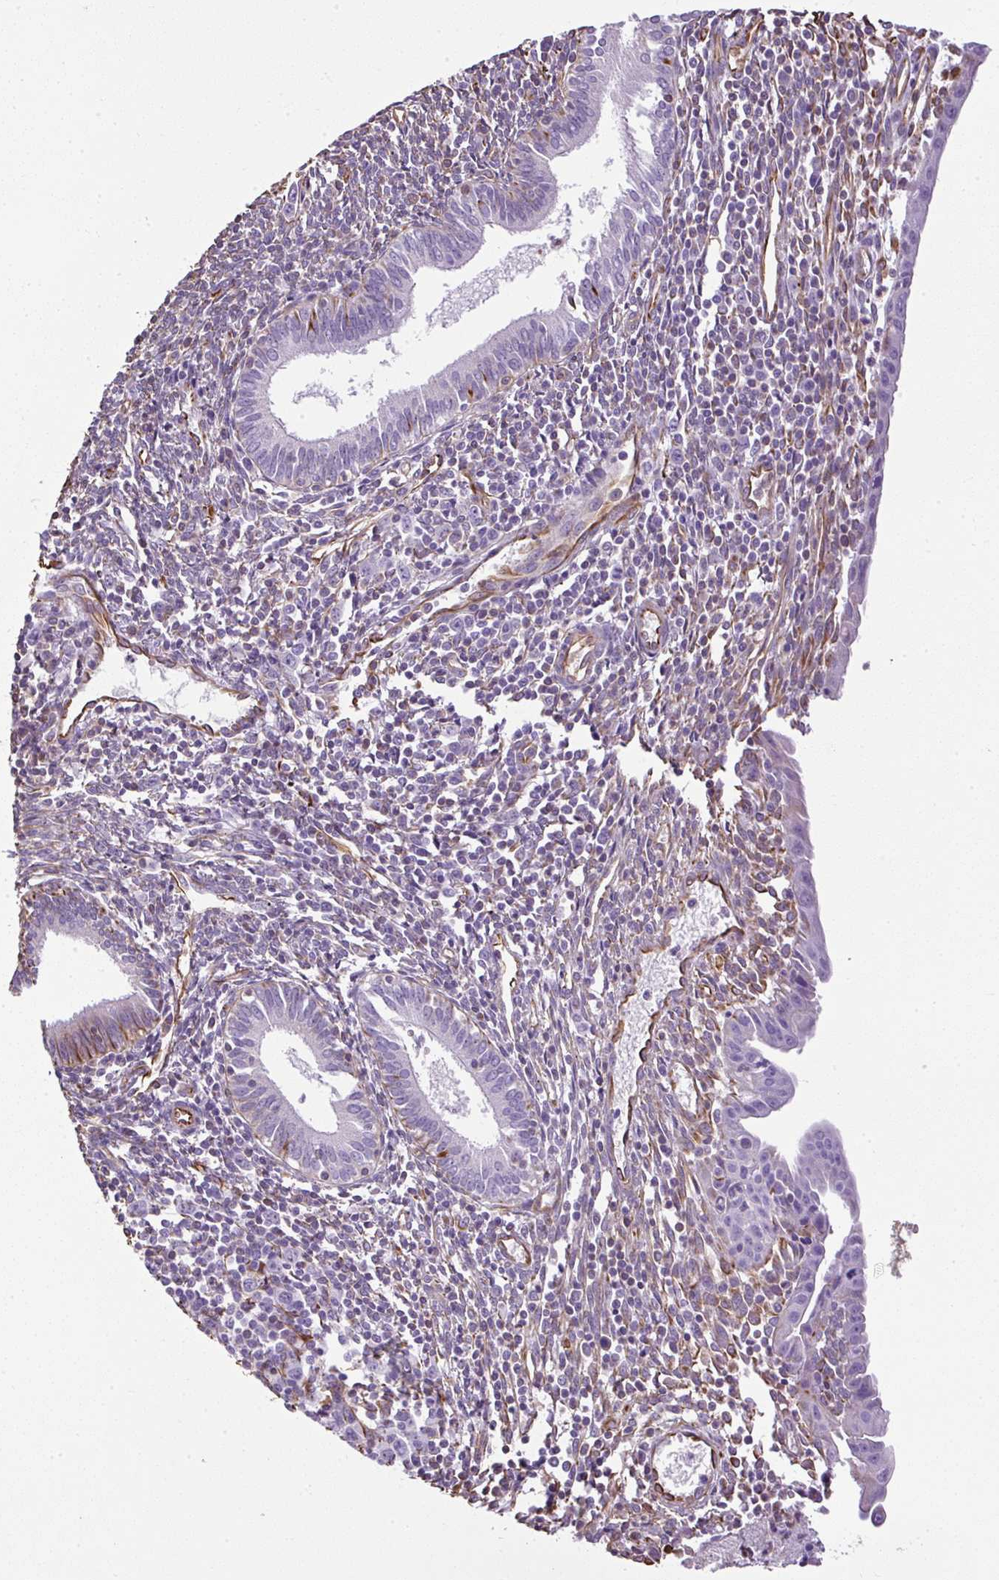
{"staining": {"intensity": "moderate", "quantity": "25%-75%", "location": "cytoplasmic/membranous"}, "tissue": "endometrium", "cell_type": "Cells in endometrial stroma", "image_type": "normal", "snomed": [{"axis": "morphology", "description": "Normal tissue, NOS"}, {"axis": "topography", "description": "Endometrium"}], "caption": "Human endometrium stained with a brown dye exhibits moderate cytoplasmic/membranous positive positivity in approximately 25%-75% of cells in endometrial stroma.", "gene": "PLS1", "patient": {"sex": "female", "age": 41}}